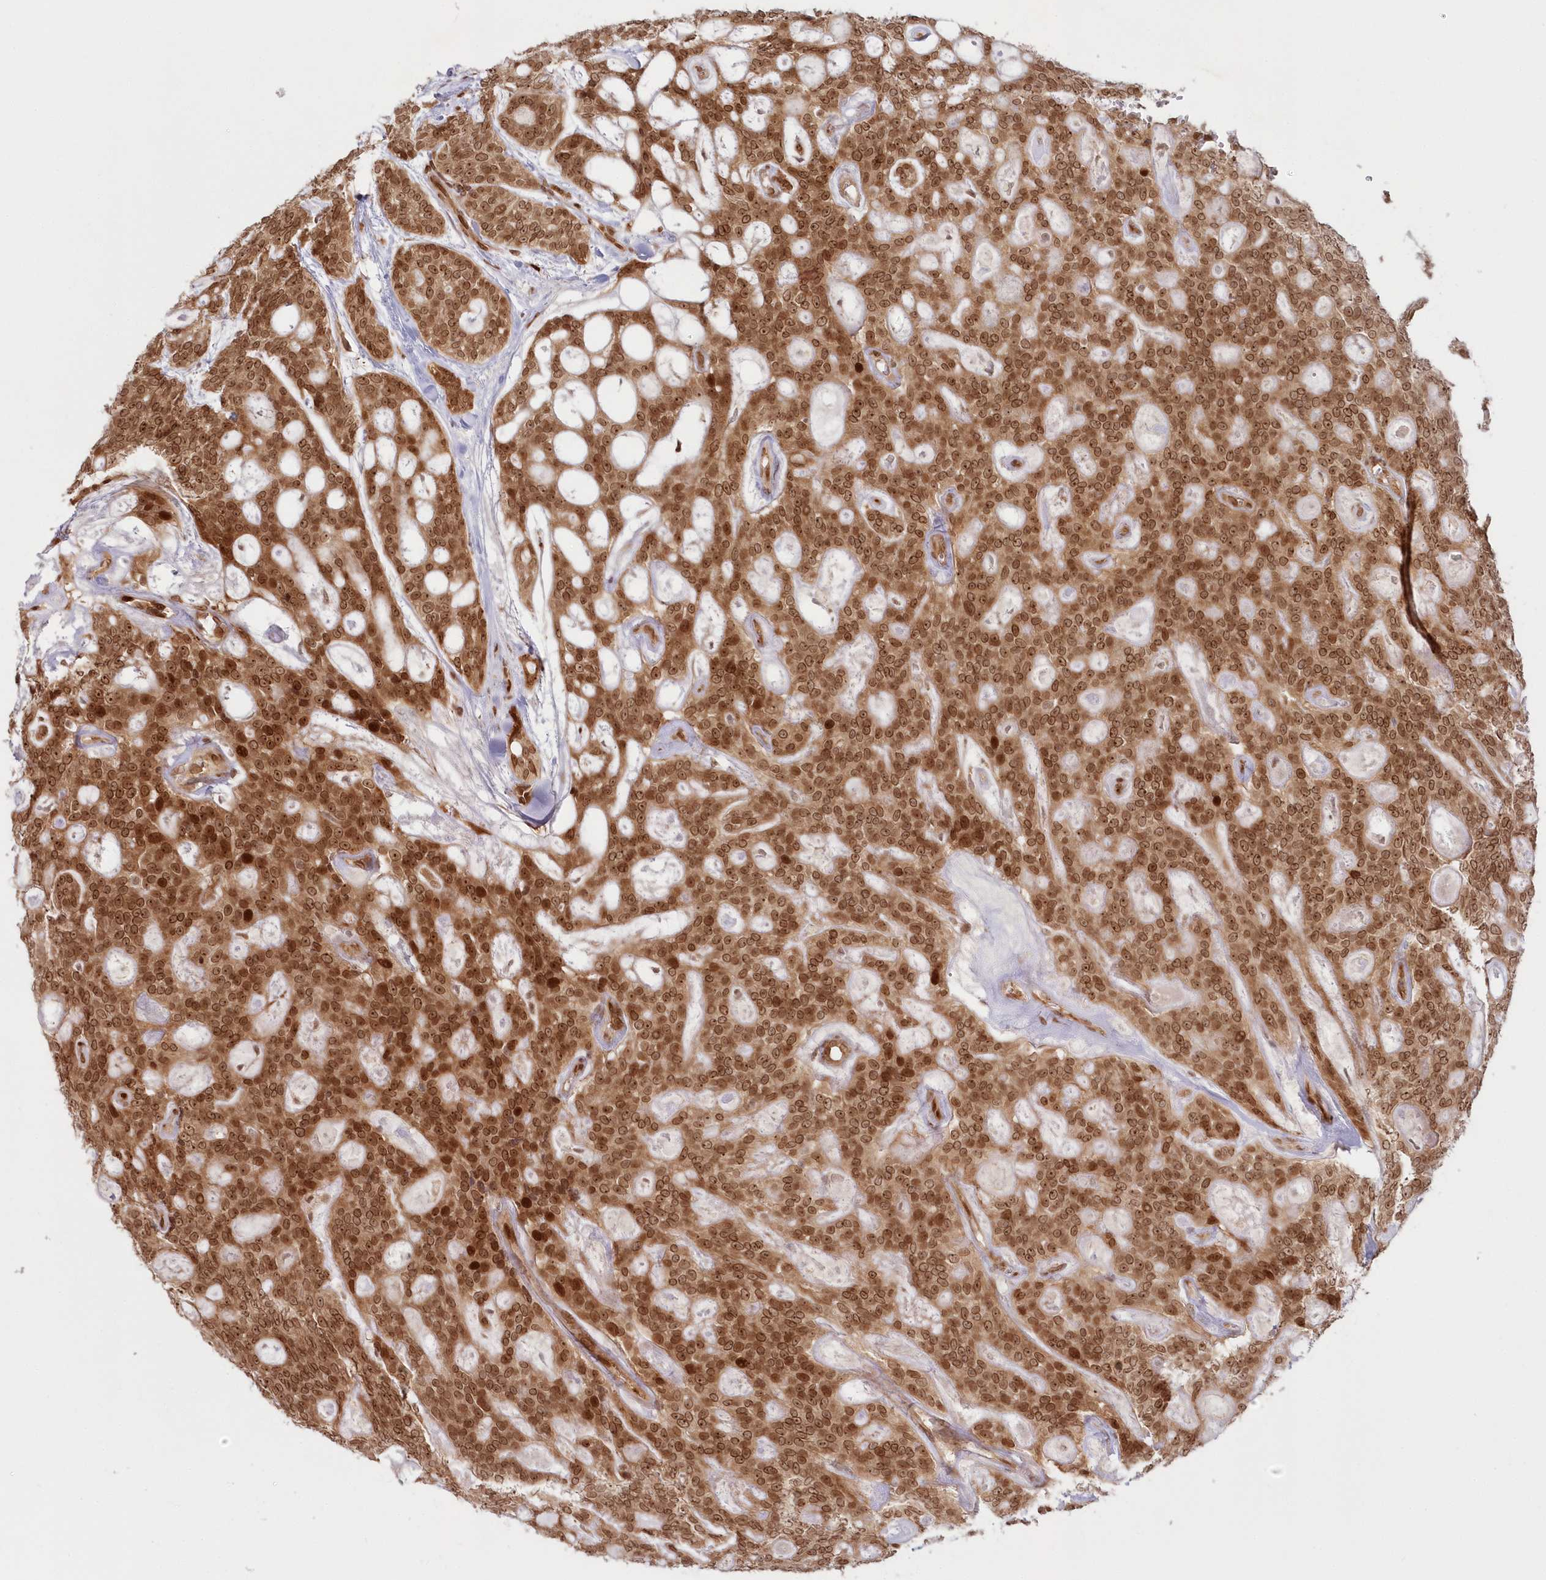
{"staining": {"intensity": "strong", "quantity": ">75%", "location": "cytoplasmic/membranous,nuclear"}, "tissue": "head and neck cancer", "cell_type": "Tumor cells", "image_type": "cancer", "snomed": [{"axis": "morphology", "description": "Adenocarcinoma, NOS"}, {"axis": "topography", "description": "Head-Neck"}], "caption": "Human head and neck cancer stained with a protein marker shows strong staining in tumor cells.", "gene": "TOGARAM2", "patient": {"sex": "male", "age": 66}}